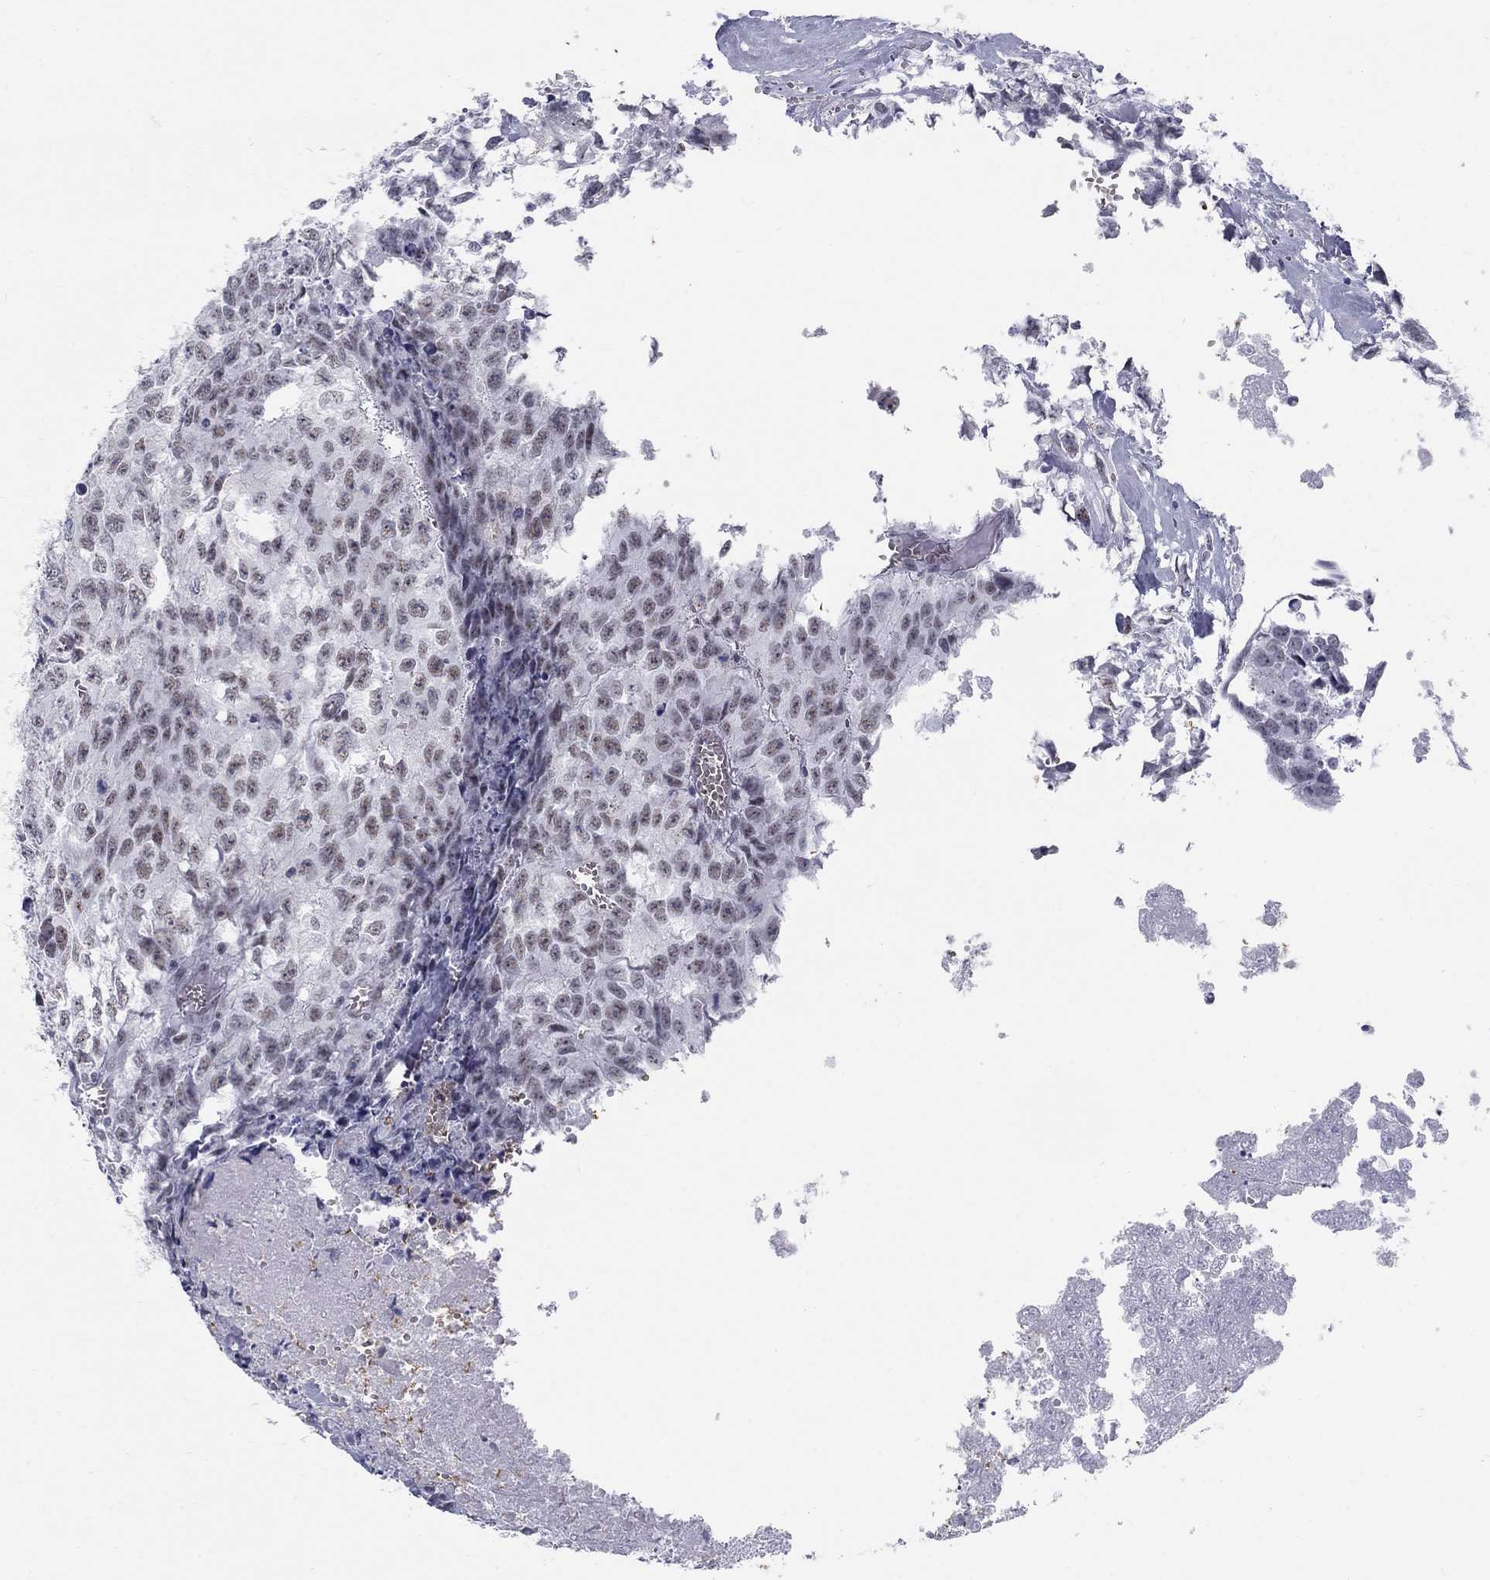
{"staining": {"intensity": "weak", "quantity": "25%-75%", "location": "nuclear"}, "tissue": "testis cancer", "cell_type": "Tumor cells", "image_type": "cancer", "snomed": [{"axis": "morphology", "description": "Carcinoma, Embryonal, NOS"}, {"axis": "morphology", "description": "Teratoma, malignant, NOS"}, {"axis": "topography", "description": "Testis"}], "caption": "Protein staining of testis cancer tissue displays weak nuclear staining in approximately 25%-75% of tumor cells. (DAB IHC with brightfield microscopy, high magnification).", "gene": "DMTN", "patient": {"sex": "male", "age": 24}}